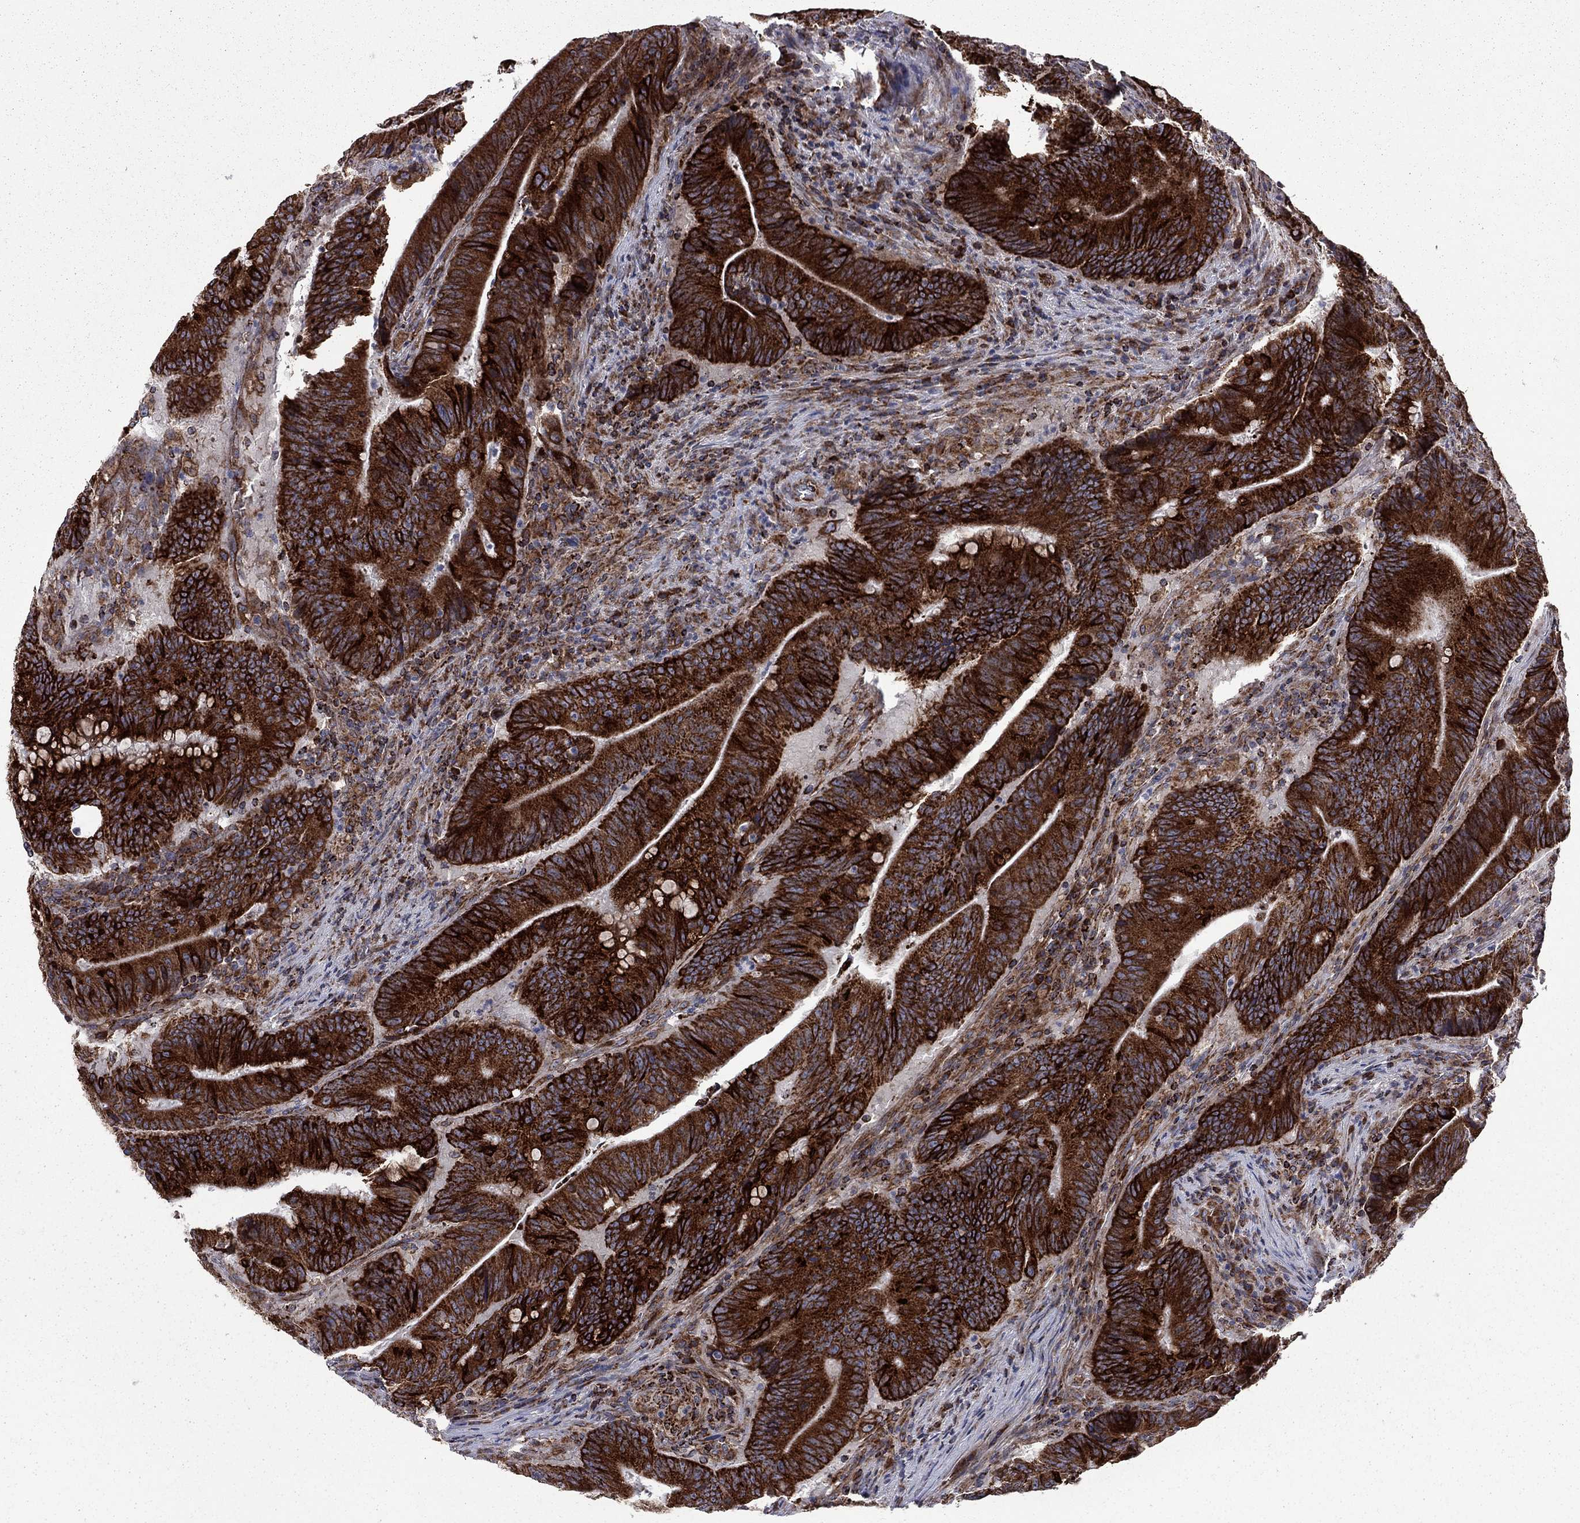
{"staining": {"intensity": "strong", "quantity": ">75%", "location": "cytoplasmic/membranous"}, "tissue": "colorectal cancer", "cell_type": "Tumor cells", "image_type": "cancer", "snomed": [{"axis": "morphology", "description": "Adenocarcinoma, NOS"}, {"axis": "topography", "description": "Colon"}], "caption": "Colorectal cancer (adenocarcinoma) stained for a protein (brown) shows strong cytoplasmic/membranous positive expression in approximately >75% of tumor cells.", "gene": "CLPTM1", "patient": {"sex": "female", "age": 87}}